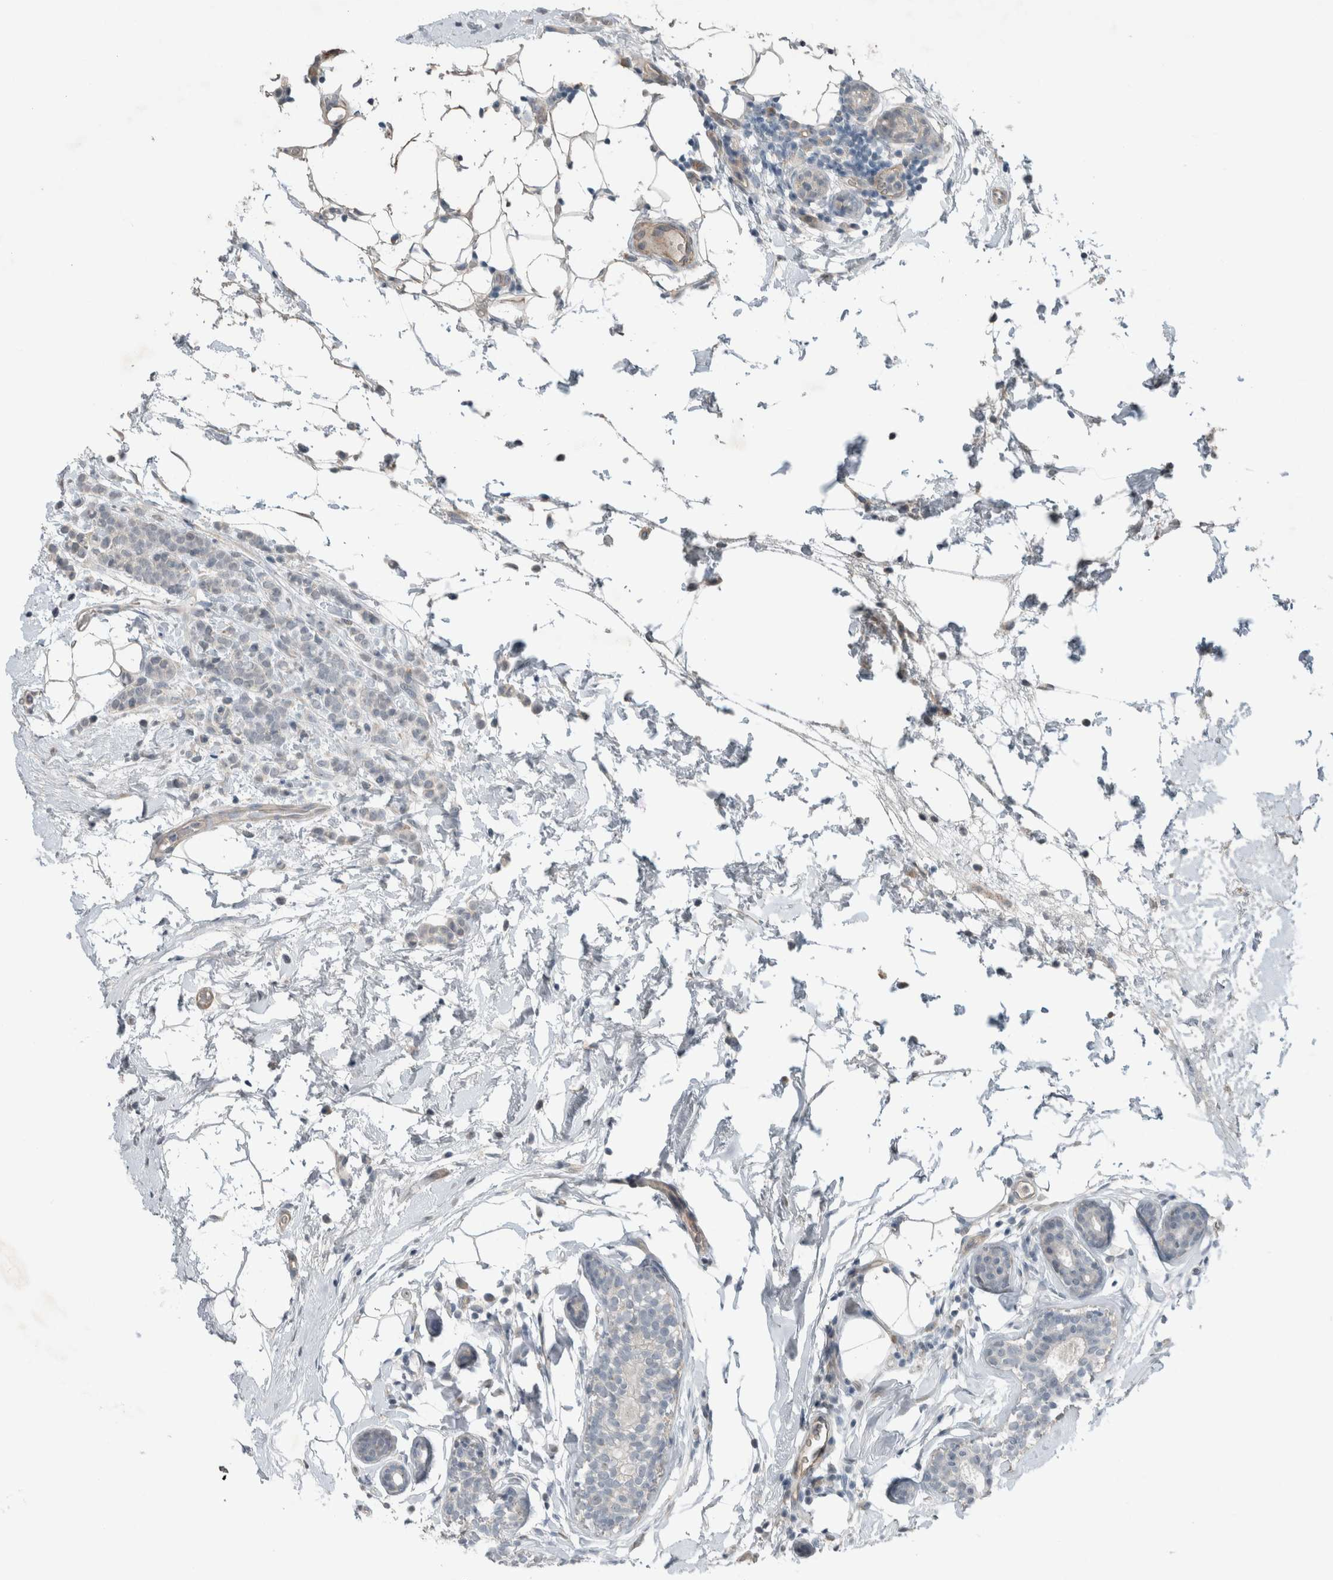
{"staining": {"intensity": "negative", "quantity": "none", "location": "none"}, "tissue": "breast cancer", "cell_type": "Tumor cells", "image_type": "cancer", "snomed": [{"axis": "morphology", "description": "Lobular carcinoma"}, {"axis": "topography", "description": "Breast"}], "caption": "Tumor cells show no significant expression in lobular carcinoma (breast).", "gene": "JADE2", "patient": {"sex": "female", "age": 50}}